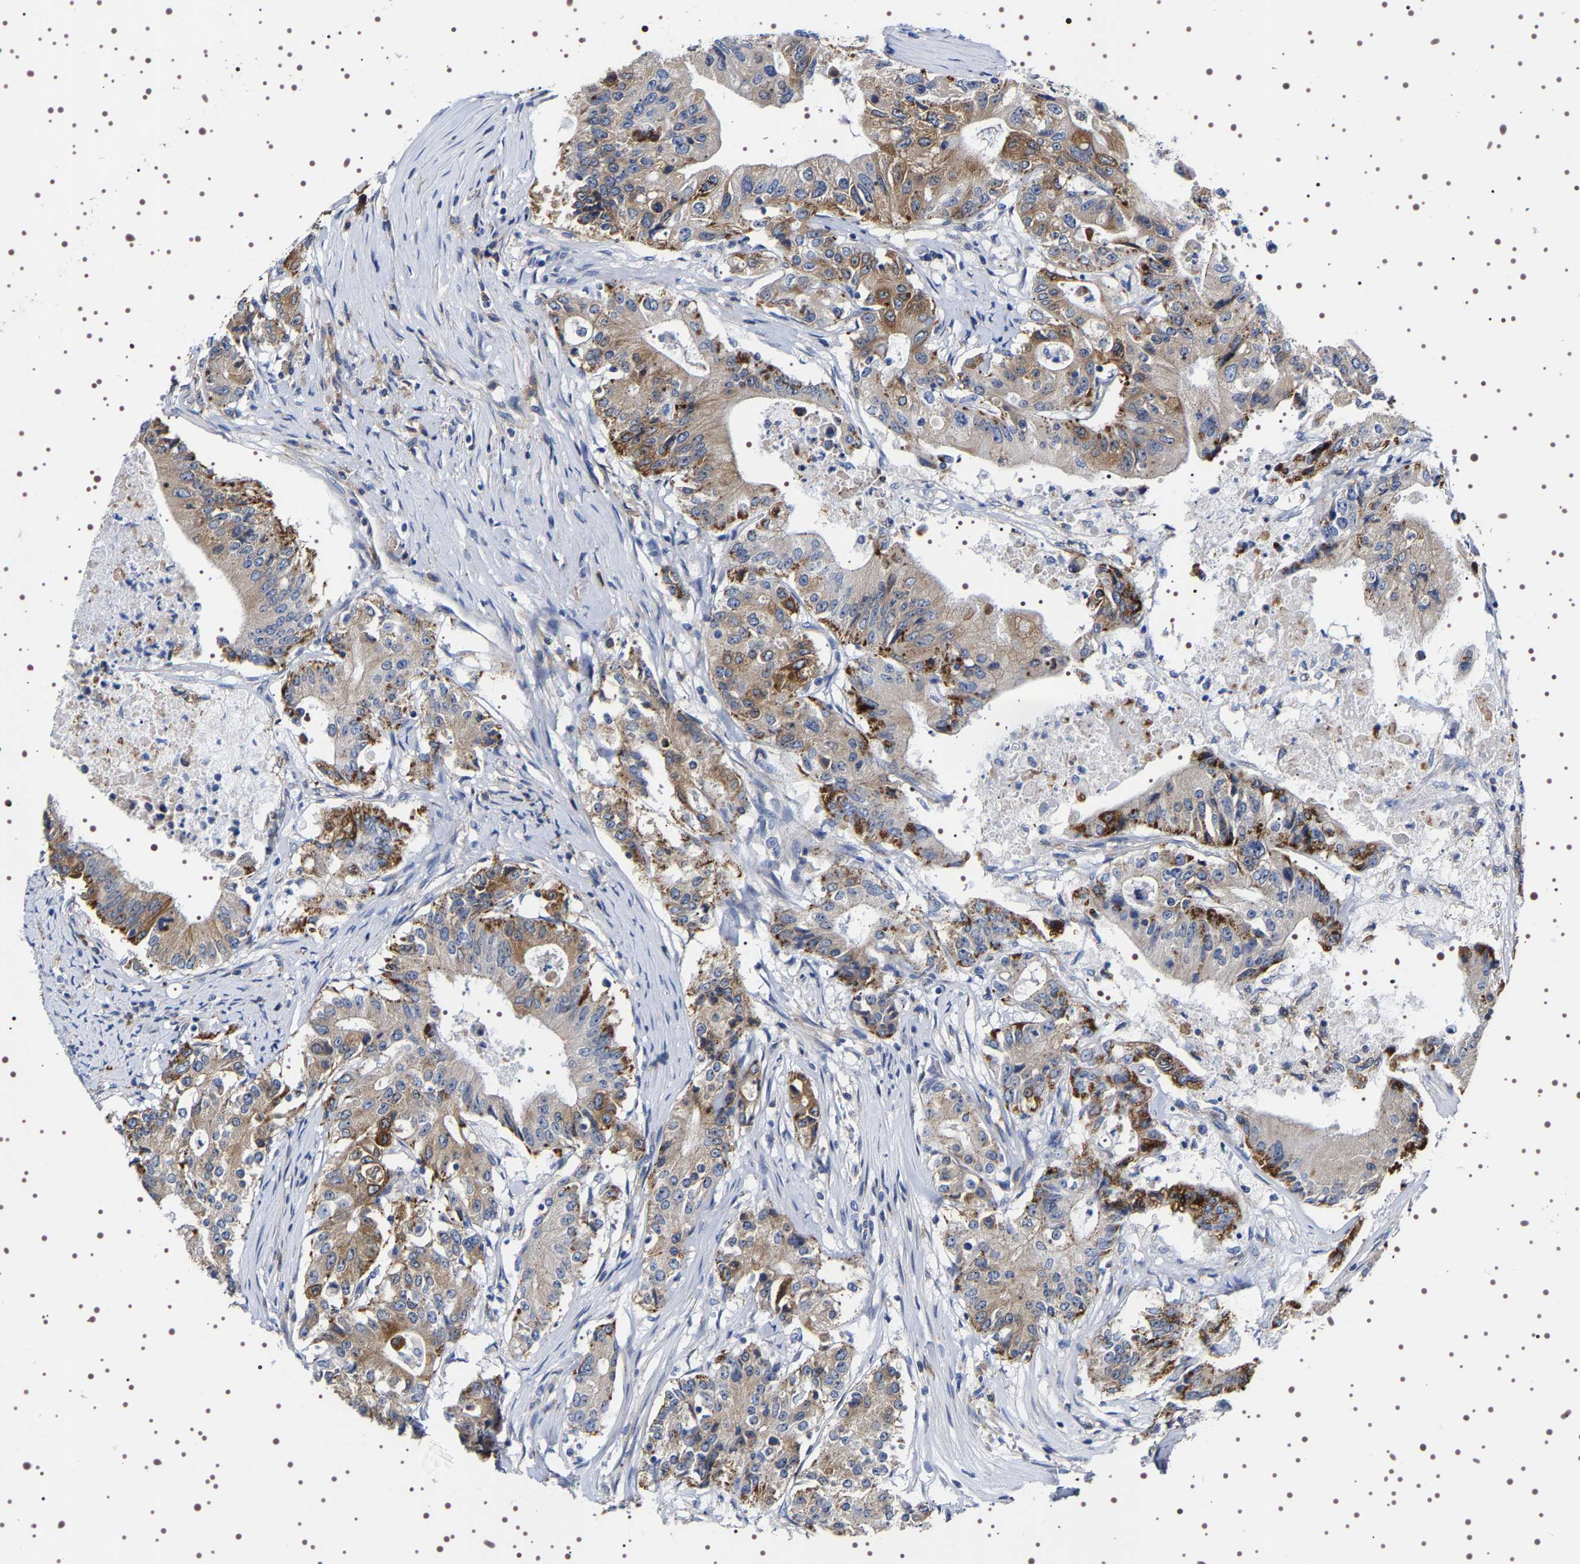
{"staining": {"intensity": "moderate", "quantity": ">75%", "location": "cytoplasmic/membranous"}, "tissue": "colorectal cancer", "cell_type": "Tumor cells", "image_type": "cancer", "snomed": [{"axis": "morphology", "description": "Adenocarcinoma, NOS"}, {"axis": "topography", "description": "Colon"}], "caption": "Immunohistochemical staining of adenocarcinoma (colorectal) displays medium levels of moderate cytoplasmic/membranous expression in about >75% of tumor cells.", "gene": "SQLE", "patient": {"sex": "female", "age": 77}}